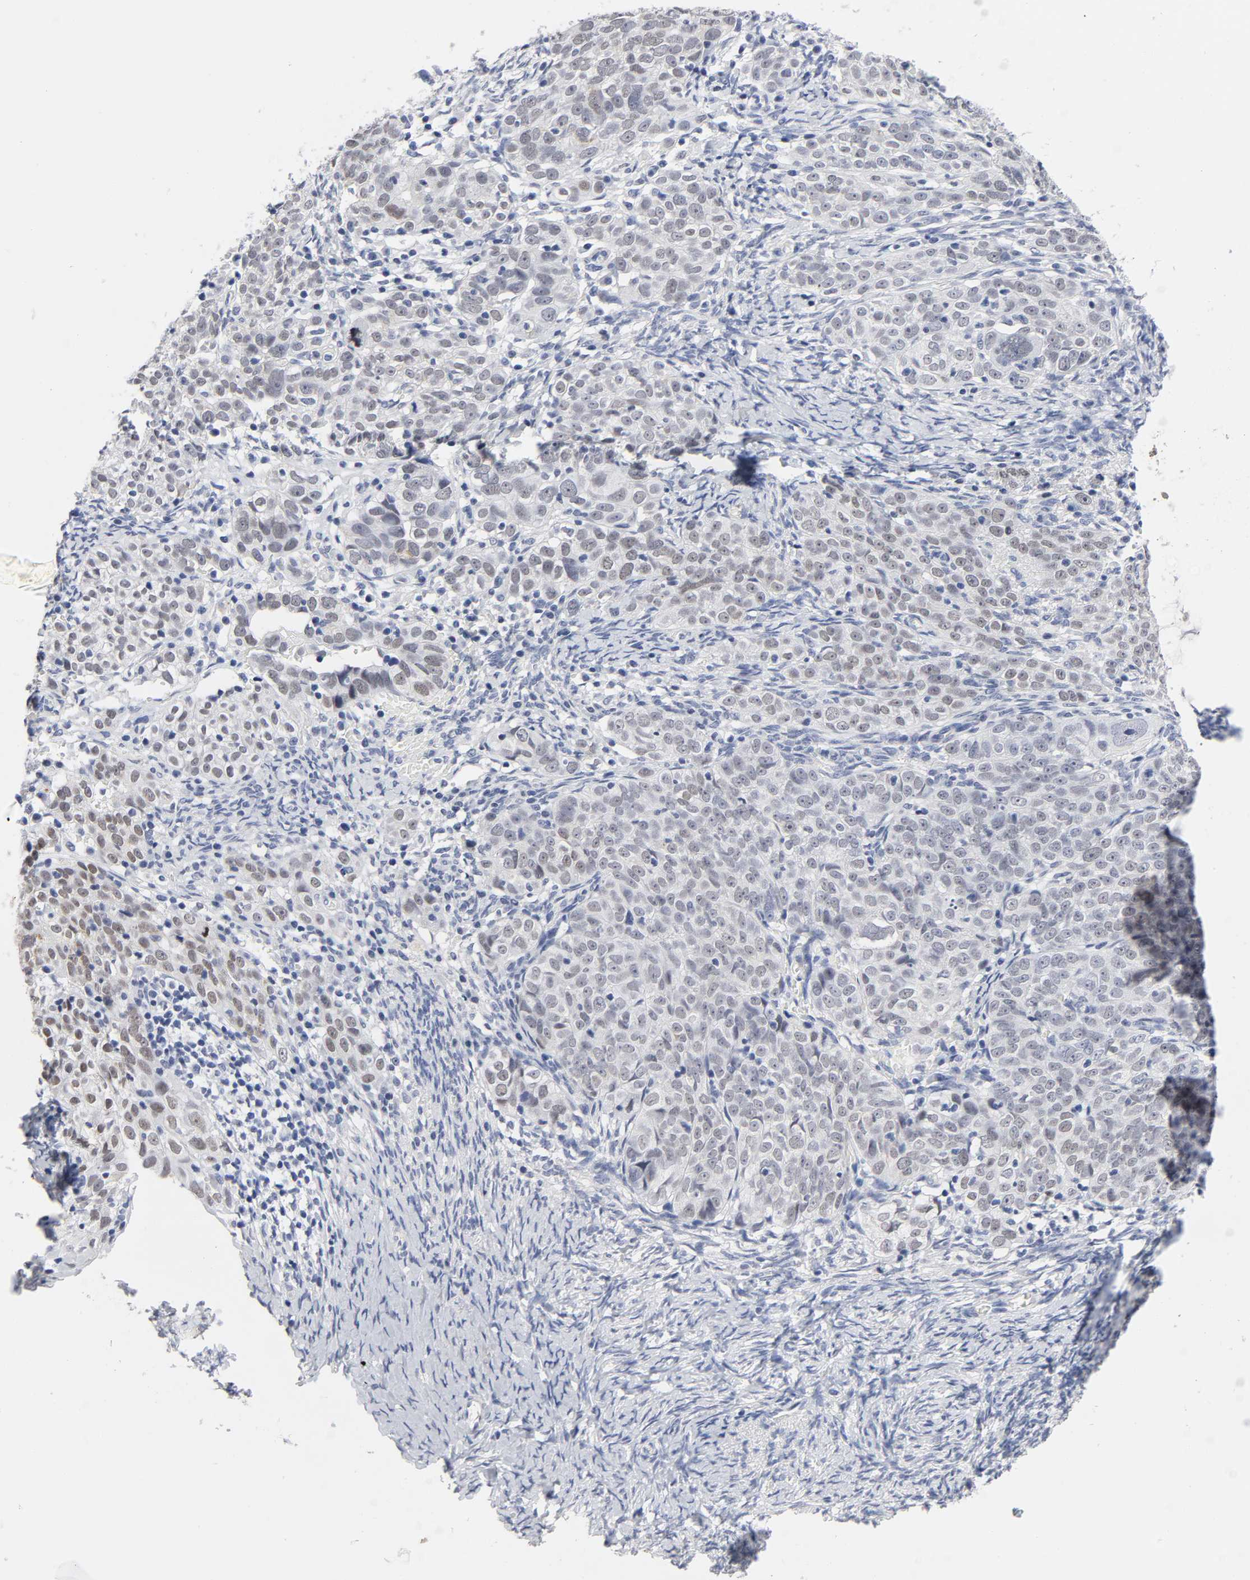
{"staining": {"intensity": "moderate", "quantity": "<25%", "location": "cytoplasmic/membranous"}, "tissue": "ovarian cancer", "cell_type": "Tumor cells", "image_type": "cancer", "snomed": [{"axis": "morphology", "description": "Normal tissue, NOS"}, {"axis": "morphology", "description": "Cystadenocarcinoma, serous, NOS"}, {"axis": "topography", "description": "Ovary"}], "caption": "Ovarian serous cystadenocarcinoma stained with a protein marker demonstrates moderate staining in tumor cells.", "gene": "GRHL2", "patient": {"sex": "female", "age": 62}}